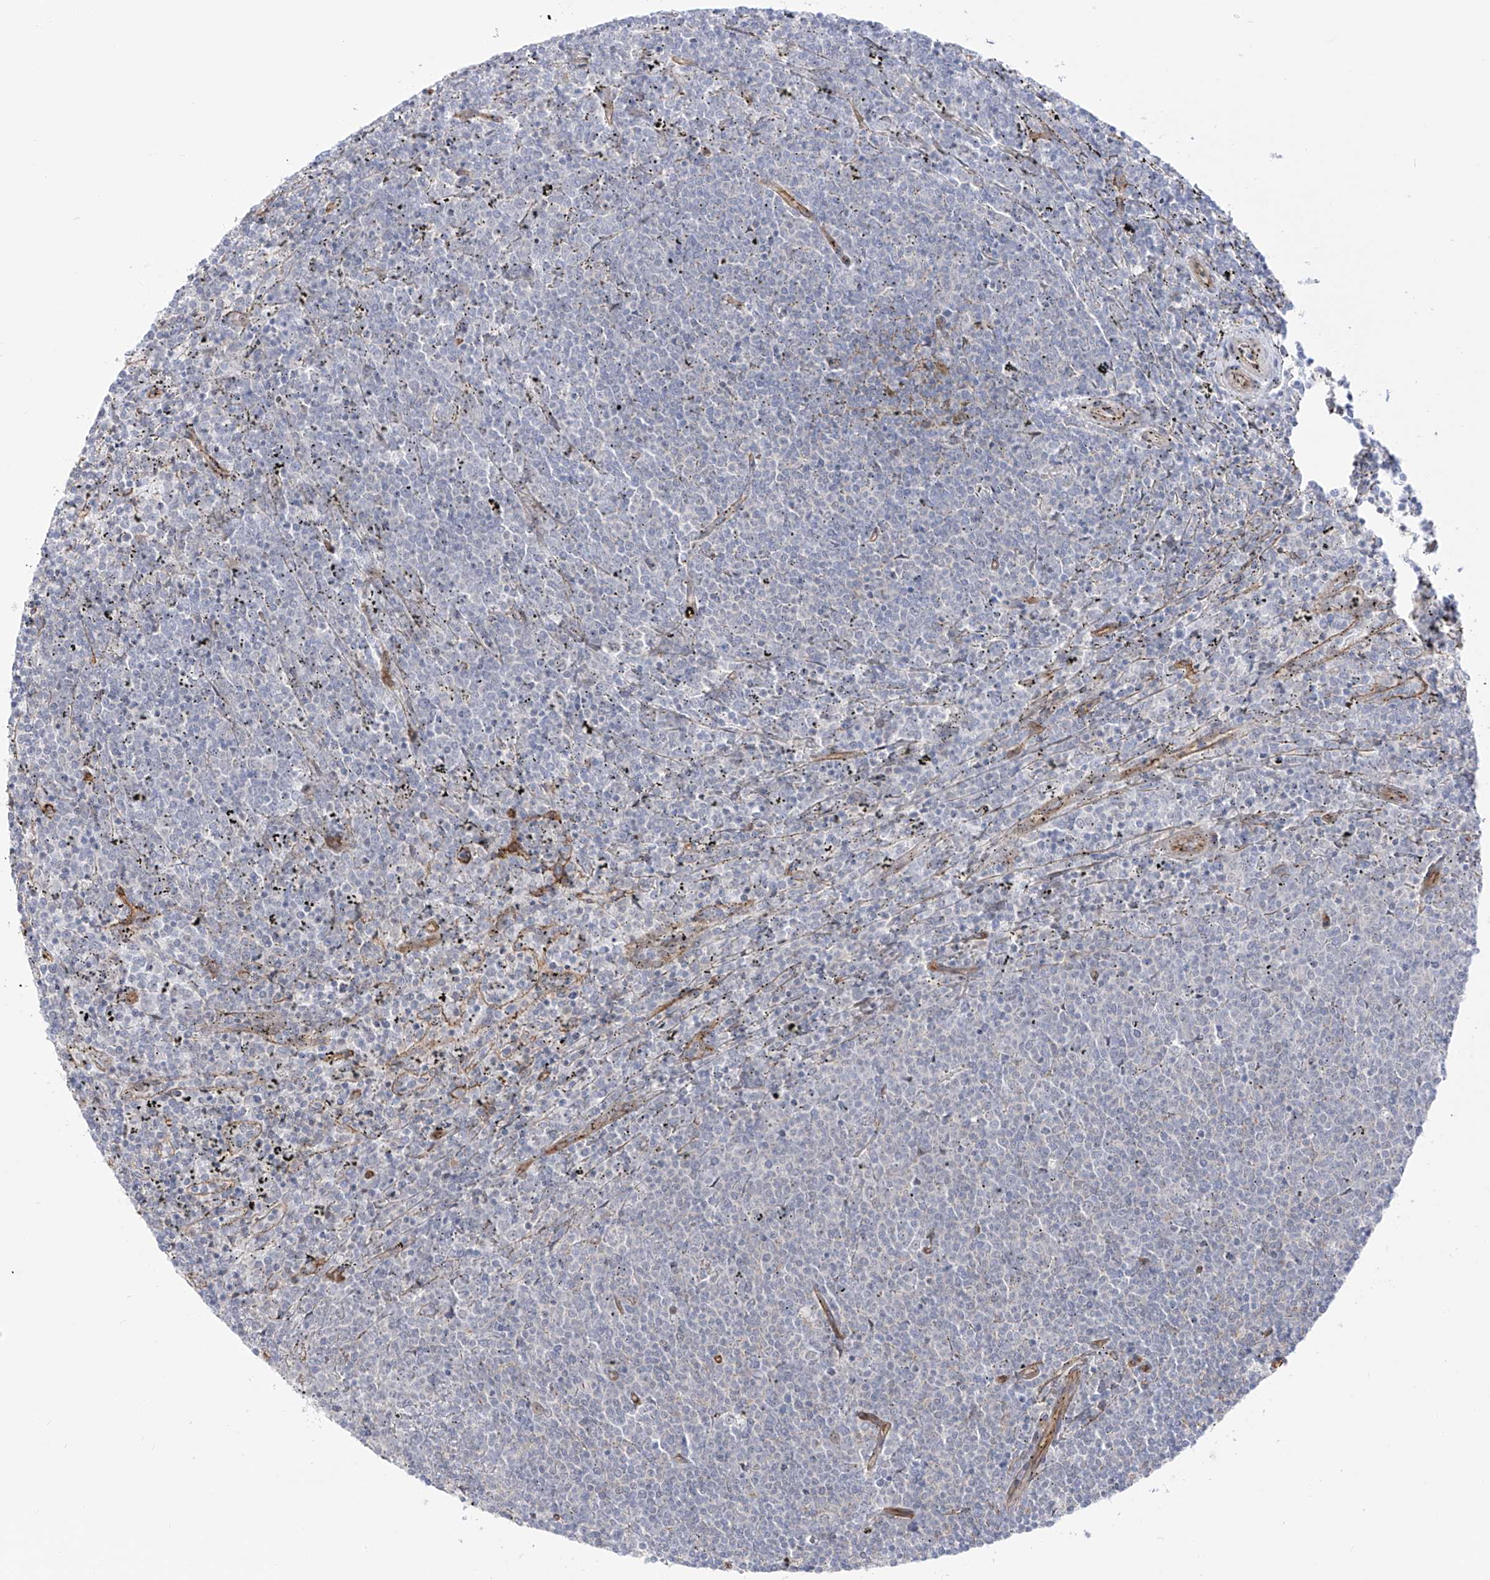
{"staining": {"intensity": "negative", "quantity": "none", "location": "none"}, "tissue": "lymphoma", "cell_type": "Tumor cells", "image_type": "cancer", "snomed": [{"axis": "morphology", "description": "Malignant lymphoma, non-Hodgkin's type, Low grade"}, {"axis": "topography", "description": "Spleen"}], "caption": "A high-resolution image shows immunohistochemistry (IHC) staining of lymphoma, which reveals no significant positivity in tumor cells. The staining is performed using DAB (3,3'-diaminobenzidine) brown chromogen with nuclei counter-stained in using hematoxylin.", "gene": "ZNF180", "patient": {"sex": "female", "age": 50}}